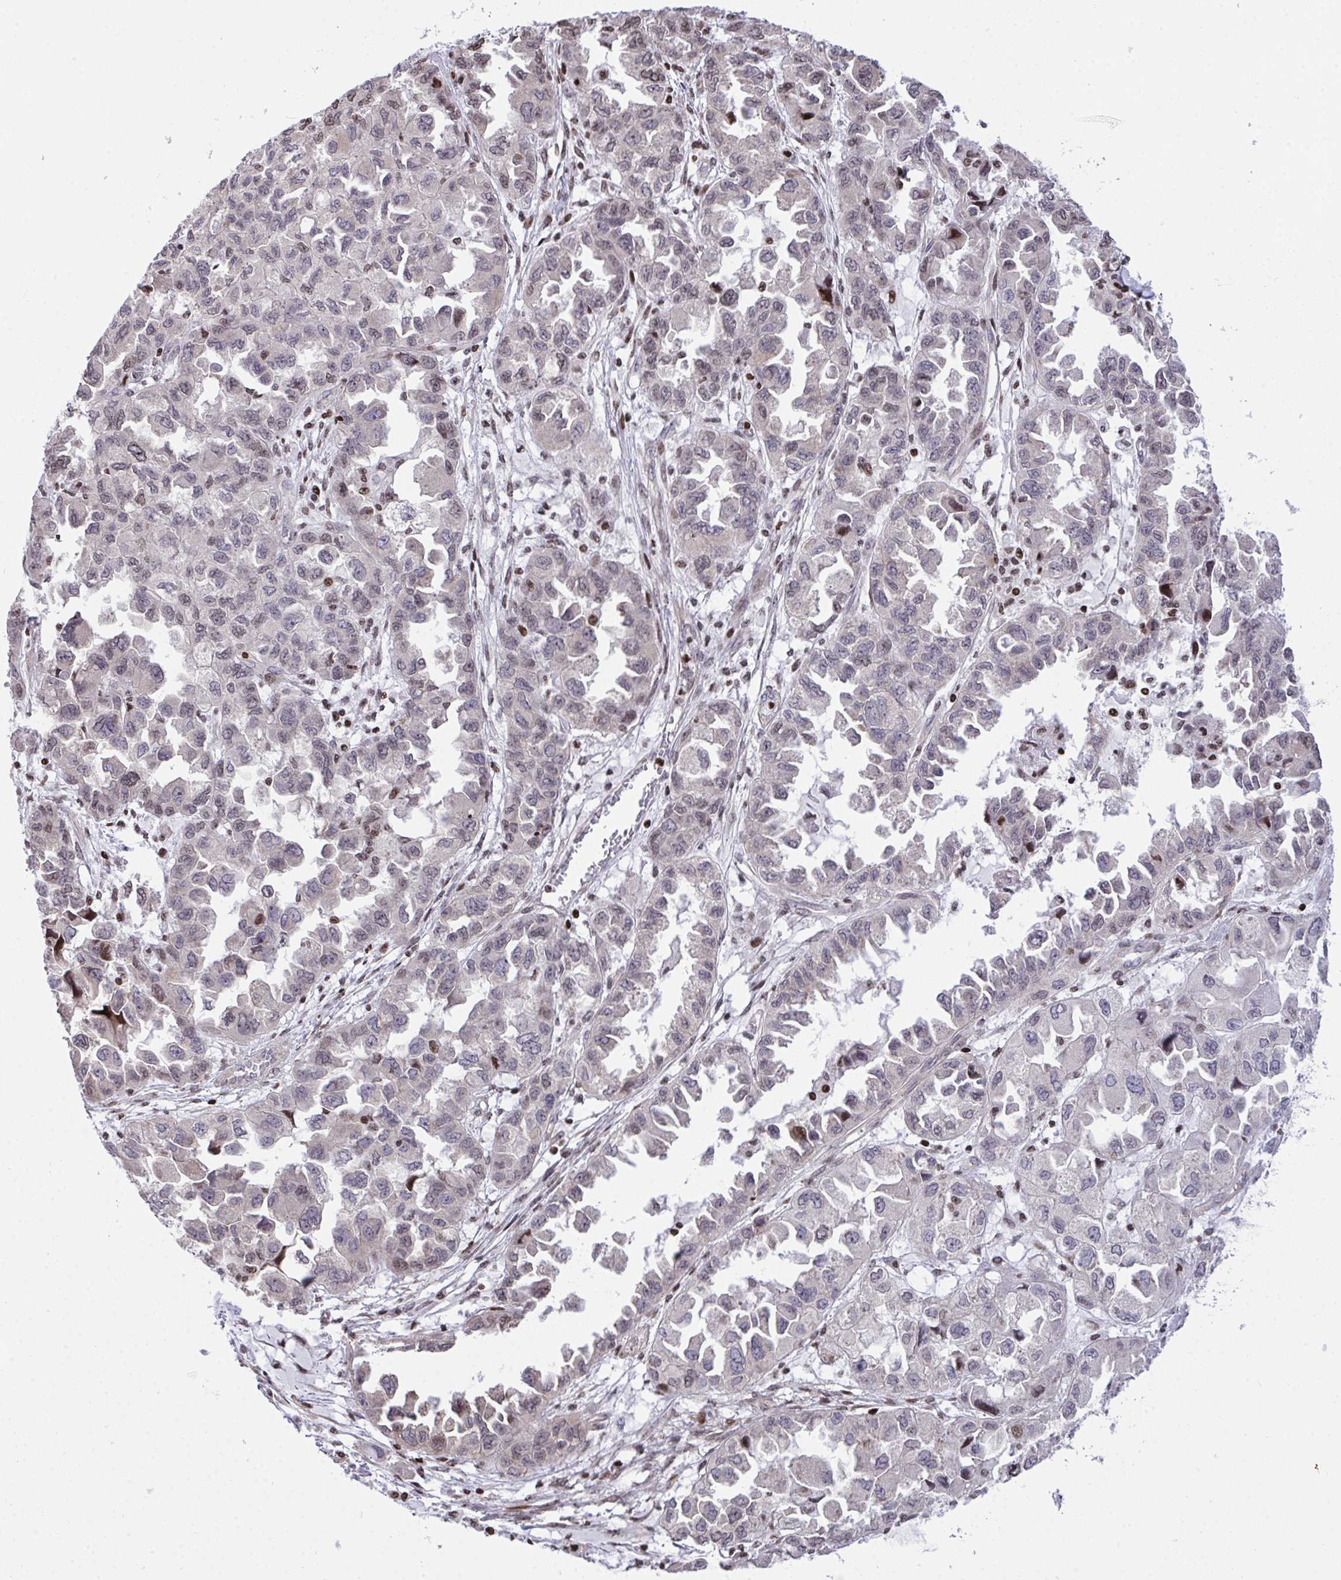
{"staining": {"intensity": "weak", "quantity": "<25%", "location": "nuclear"}, "tissue": "ovarian cancer", "cell_type": "Tumor cells", "image_type": "cancer", "snomed": [{"axis": "morphology", "description": "Cystadenocarcinoma, serous, NOS"}, {"axis": "topography", "description": "Ovary"}], "caption": "Tumor cells show no significant expression in ovarian cancer. (DAB (3,3'-diaminobenzidine) IHC visualized using brightfield microscopy, high magnification).", "gene": "RAPGEF5", "patient": {"sex": "female", "age": 84}}